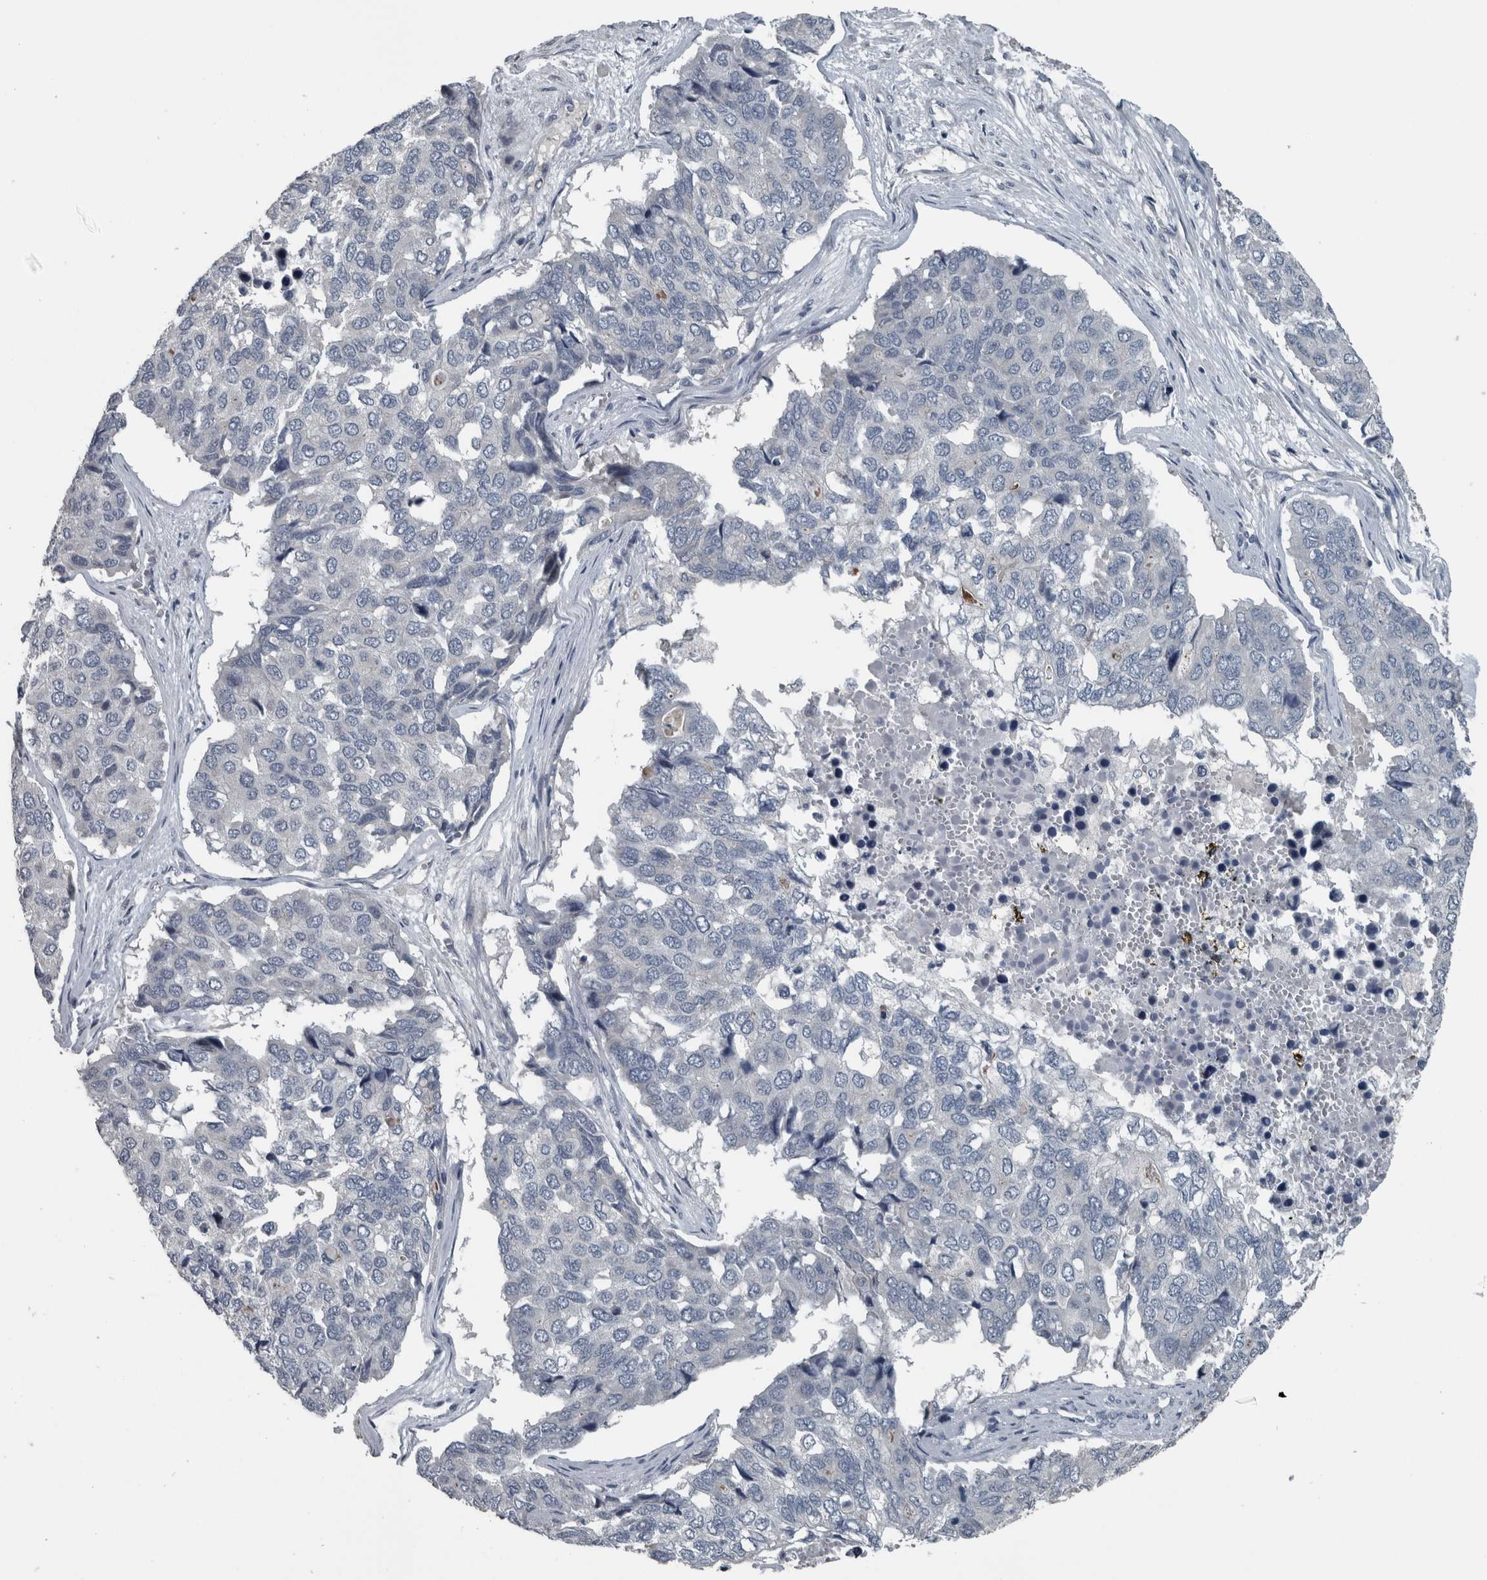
{"staining": {"intensity": "negative", "quantity": "none", "location": "none"}, "tissue": "pancreatic cancer", "cell_type": "Tumor cells", "image_type": "cancer", "snomed": [{"axis": "morphology", "description": "Adenocarcinoma, NOS"}, {"axis": "topography", "description": "Pancreas"}], "caption": "Immunohistochemical staining of pancreatic cancer exhibits no significant staining in tumor cells. Brightfield microscopy of IHC stained with DAB (brown) and hematoxylin (blue), captured at high magnification.", "gene": "KRT20", "patient": {"sex": "male", "age": 50}}